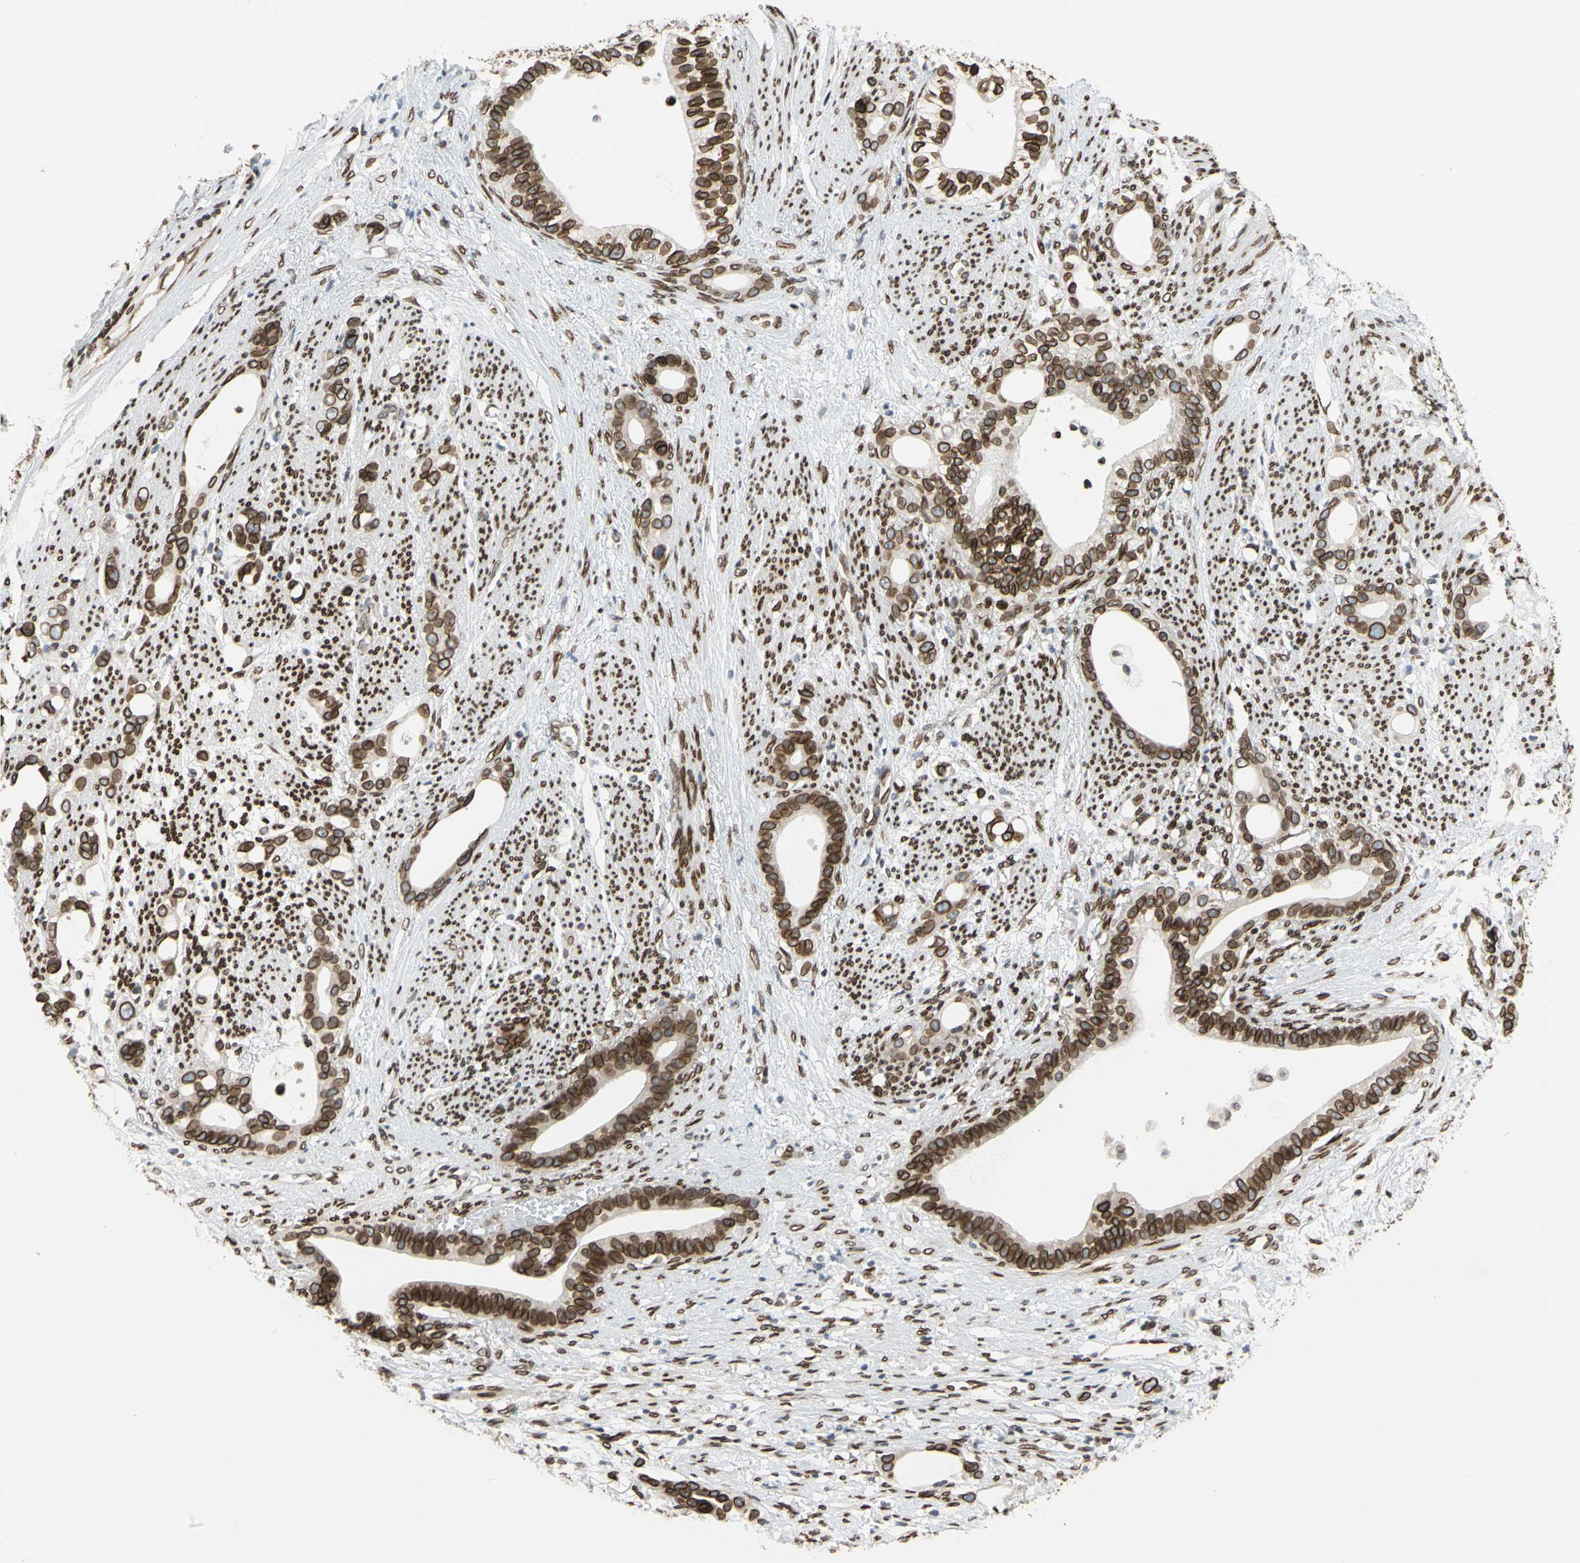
{"staining": {"intensity": "strong", "quantity": ">75%", "location": "cytoplasmic/membranous,nuclear"}, "tissue": "stomach cancer", "cell_type": "Tumor cells", "image_type": "cancer", "snomed": [{"axis": "morphology", "description": "Adenocarcinoma, NOS"}, {"axis": "topography", "description": "Stomach"}], "caption": "IHC histopathology image of human adenocarcinoma (stomach) stained for a protein (brown), which reveals high levels of strong cytoplasmic/membranous and nuclear positivity in about >75% of tumor cells.", "gene": "SUN1", "patient": {"sex": "female", "age": 75}}